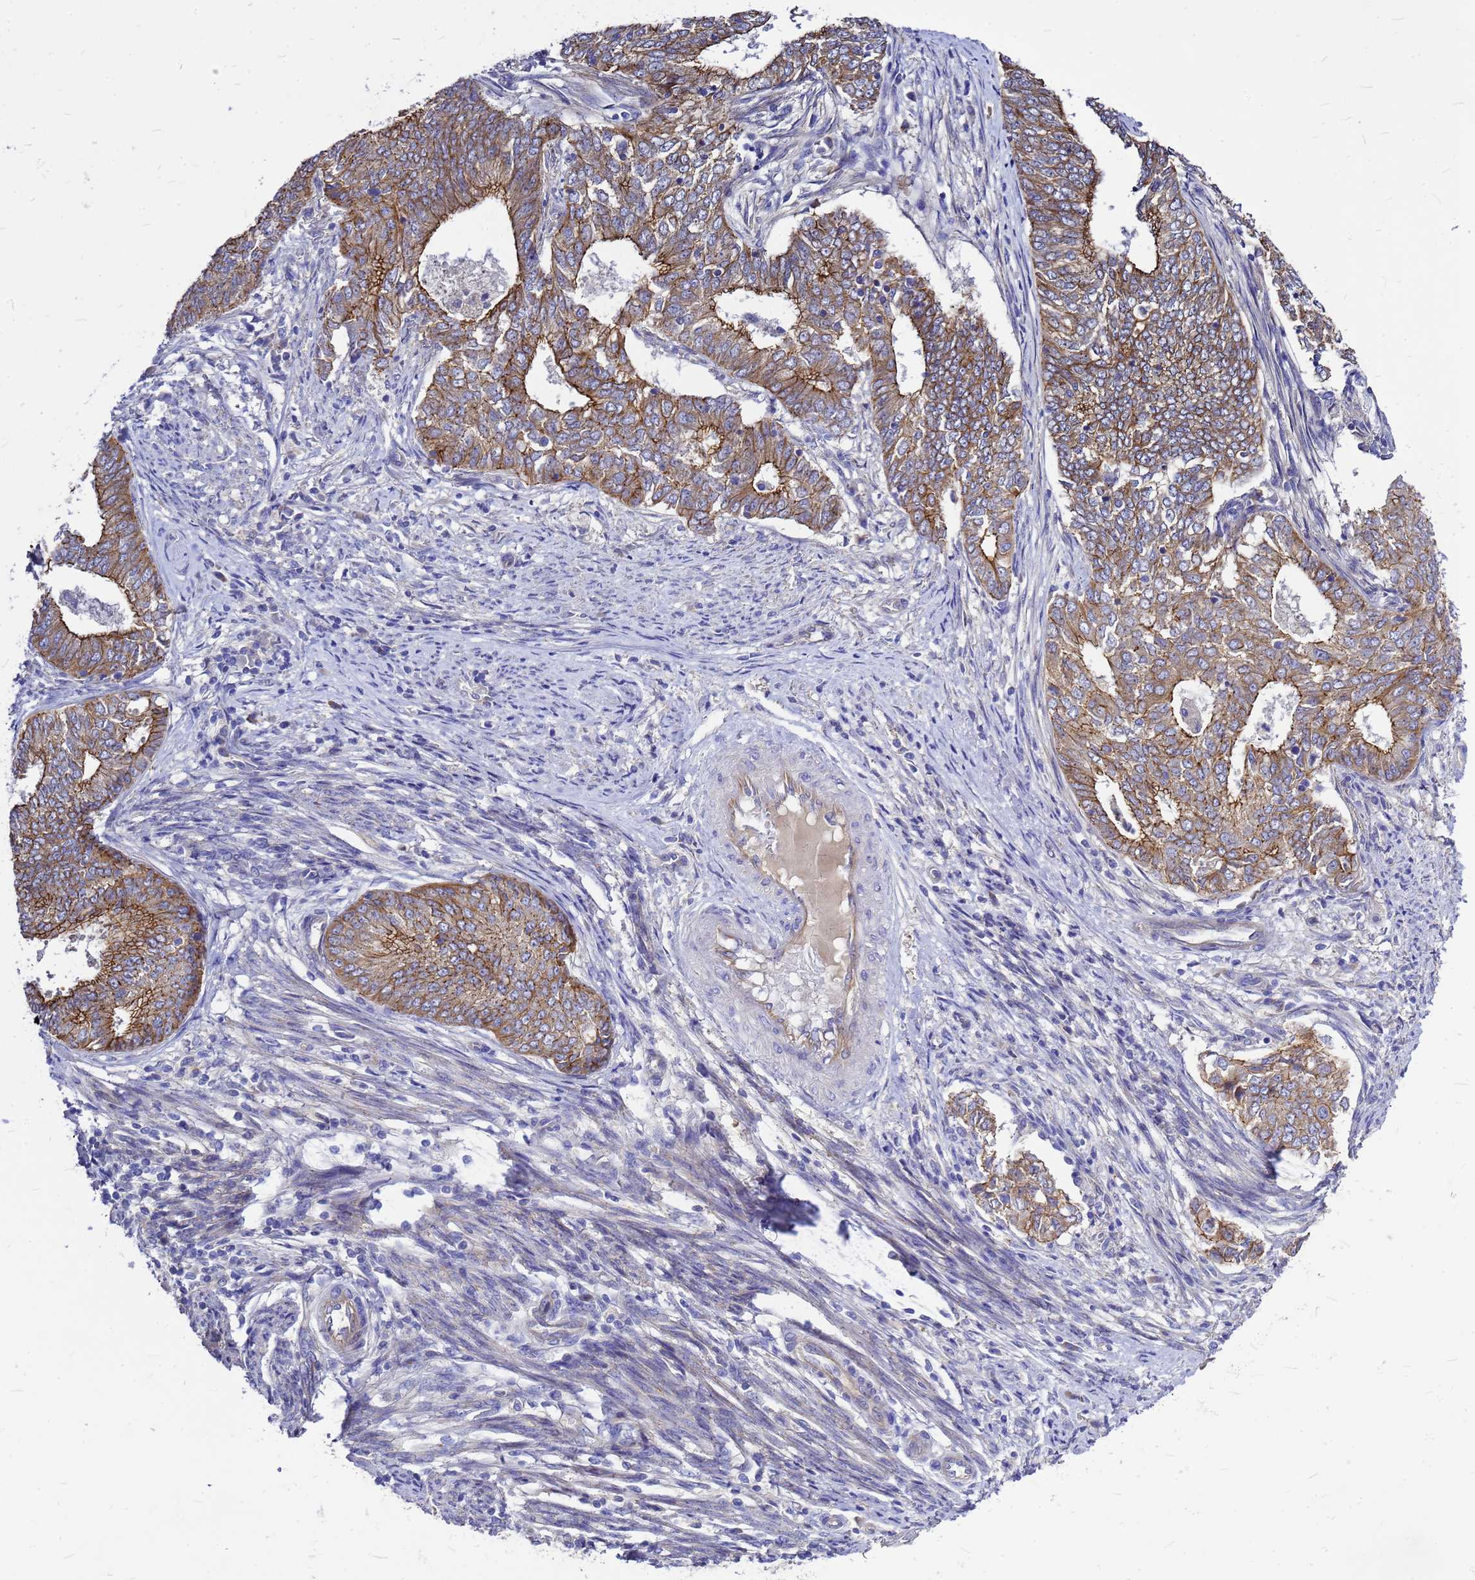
{"staining": {"intensity": "moderate", "quantity": ">75%", "location": "cytoplasmic/membranous"}, "tissue": "endometrial cancer", "cell_type": "Tumor cells", "image_type": "cancer", "snomed": [{"axis": "morphology", "description": "Adenocarcinoma, NOS"}, {"axis": "topography", "description": "Endometrium"}], "caption": "IHC staining of endometrial cancer, which reveals medium levels of moderate cytoplasmic/membranous positivity in about >75% of tumor cells indicating moderate cytoplasmic/membranous protein staining. The staining was performed using DAB (3,3'-diaminobenzidine) (brown) for protein detection and nuclei were counterstained in hematoxylin (blue).", "gene": "FBXW5", "patient": {"sex": "female", "age": 62}}